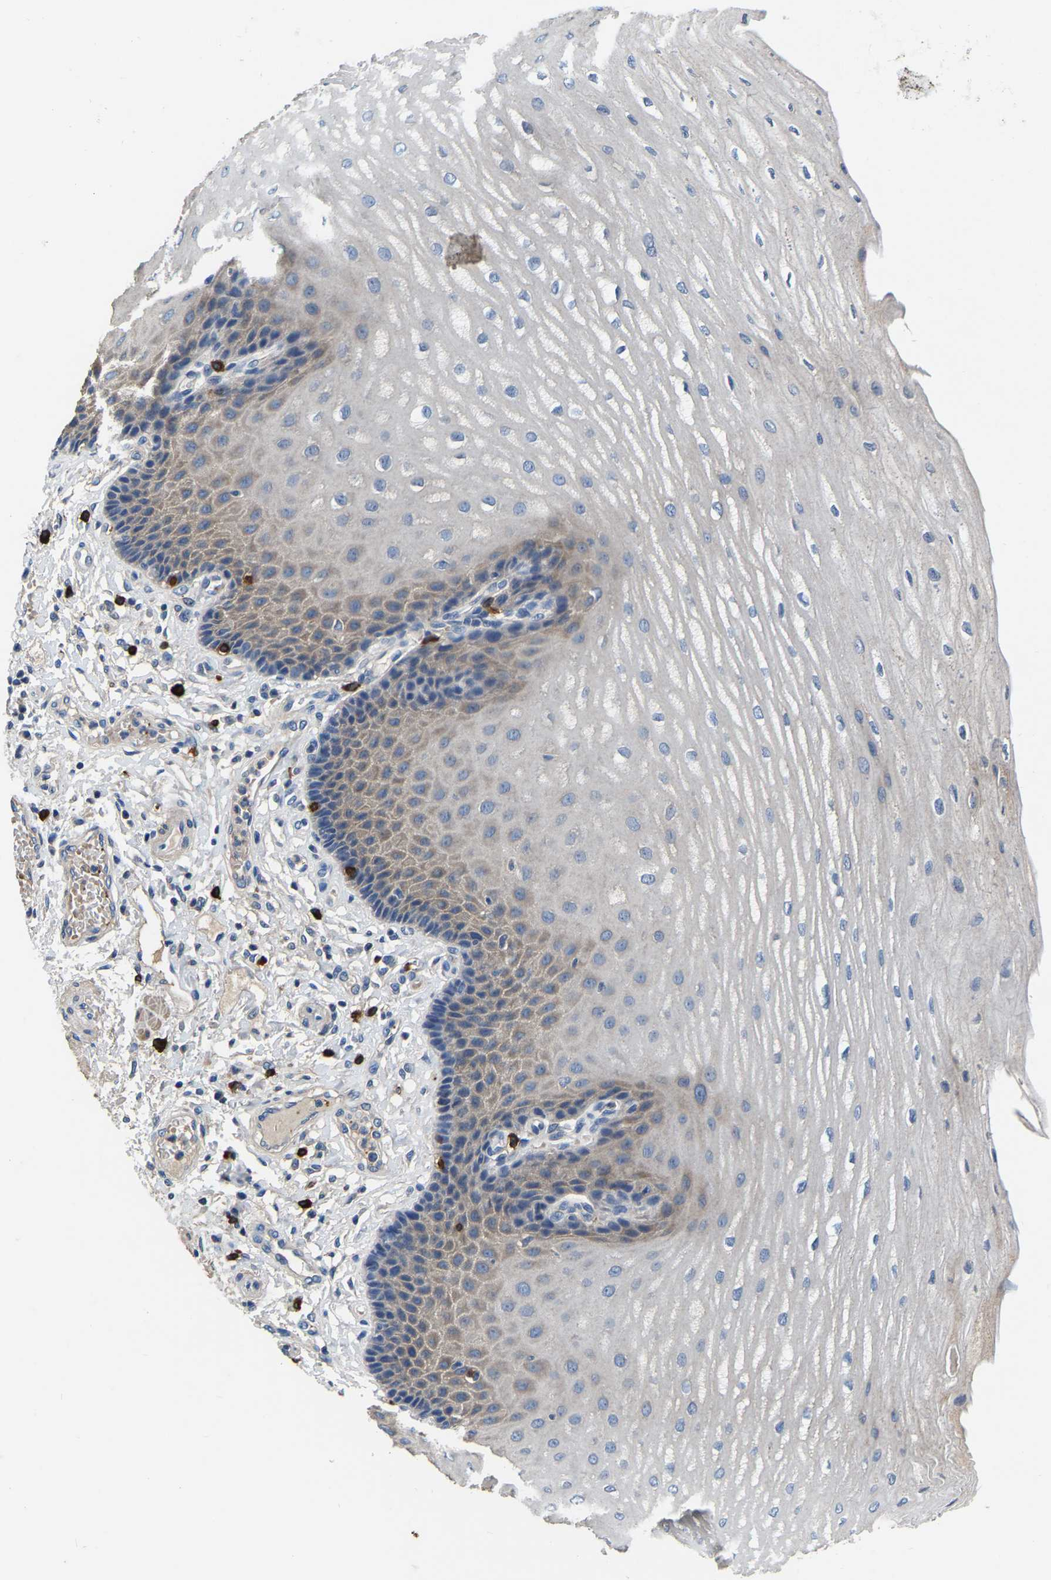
{"staining": {"intensity": "moderate", "quantity": "<25%", "location": "cytoplasmic/membranous"}, "tissue": "esophagus", "cell_type": "Squamous epithelial cells", "image_type": "normal", "snomed": [{"axis": "morphology", "description": "Normal tissue, NOS"}, {"axis": "topography", "description": "Esophagus"}], "caption": "Brown immunohistochemical staining in unremarkable human esophagus demonstrates moderate cytoplasmic/membranous staining in about <25% of squamous epithelial cells. (IHC, brightfield microscopy, high magnification).", "gene": "RAB27B", "patient": {"sex": "male", "age": 54}}